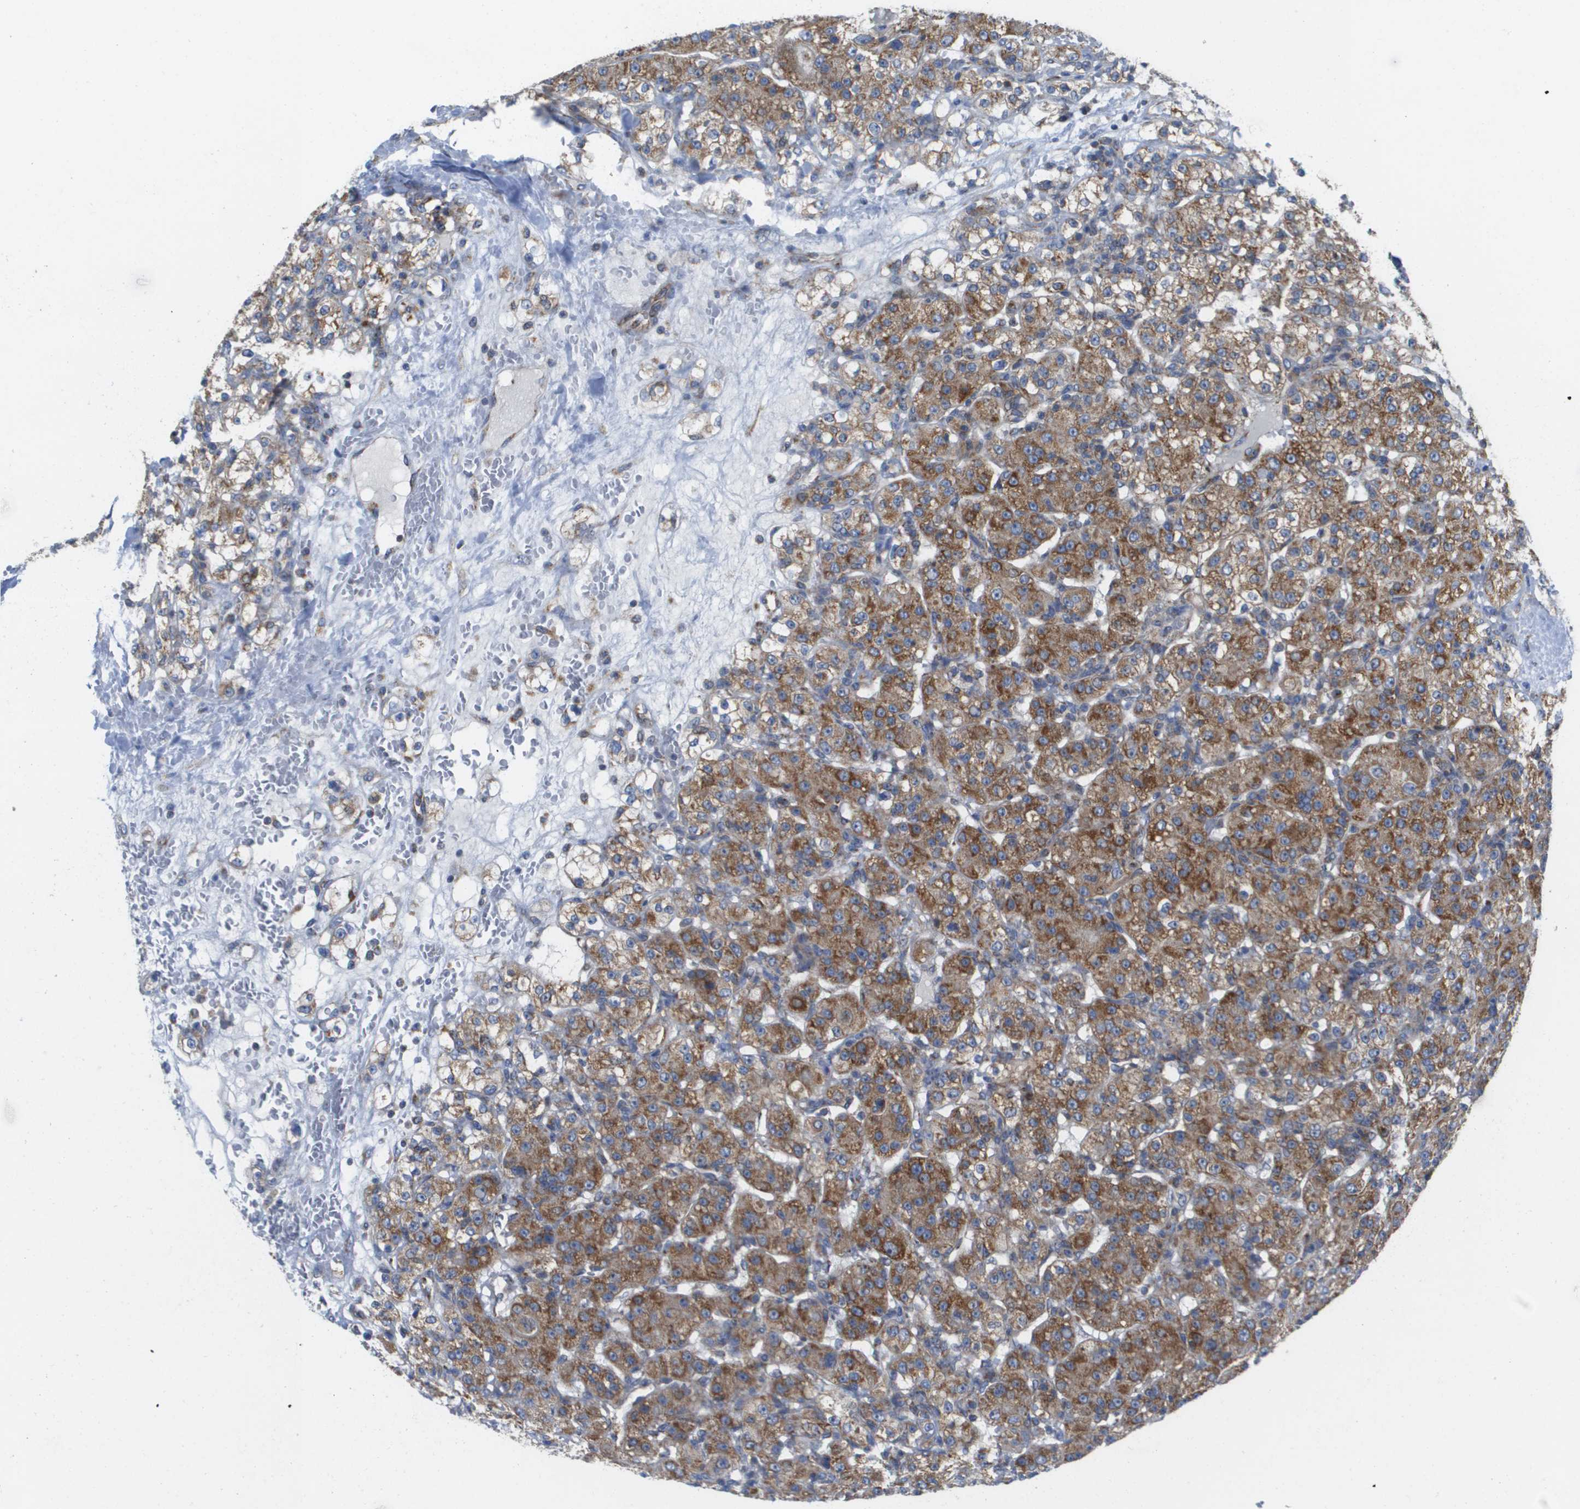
{"staining": {"intensity": "moderate", "quantity": ">75%", "location": "cytoplasmic/membranous"}, "tissue": "renal cancer", "cell_type": "Tumor cells", "image_type": "cancer", "snomed": [{"axis": "morphology", "description": "Normal tissue, NOS"}, {"axis": "morphology", "description": "Adenocarcinoma, NOS"}, {"axis": "topography", "description": "Kidney"}], "caption": "High-power microscopy captured an IHC micrograph of adenocarcinoma (renal), revealing moderate cytoplasmic/membranous expression in about >75% of tumor cells.", "gene": "FIS1", "patient": {"sex": "male", "age": 61}}